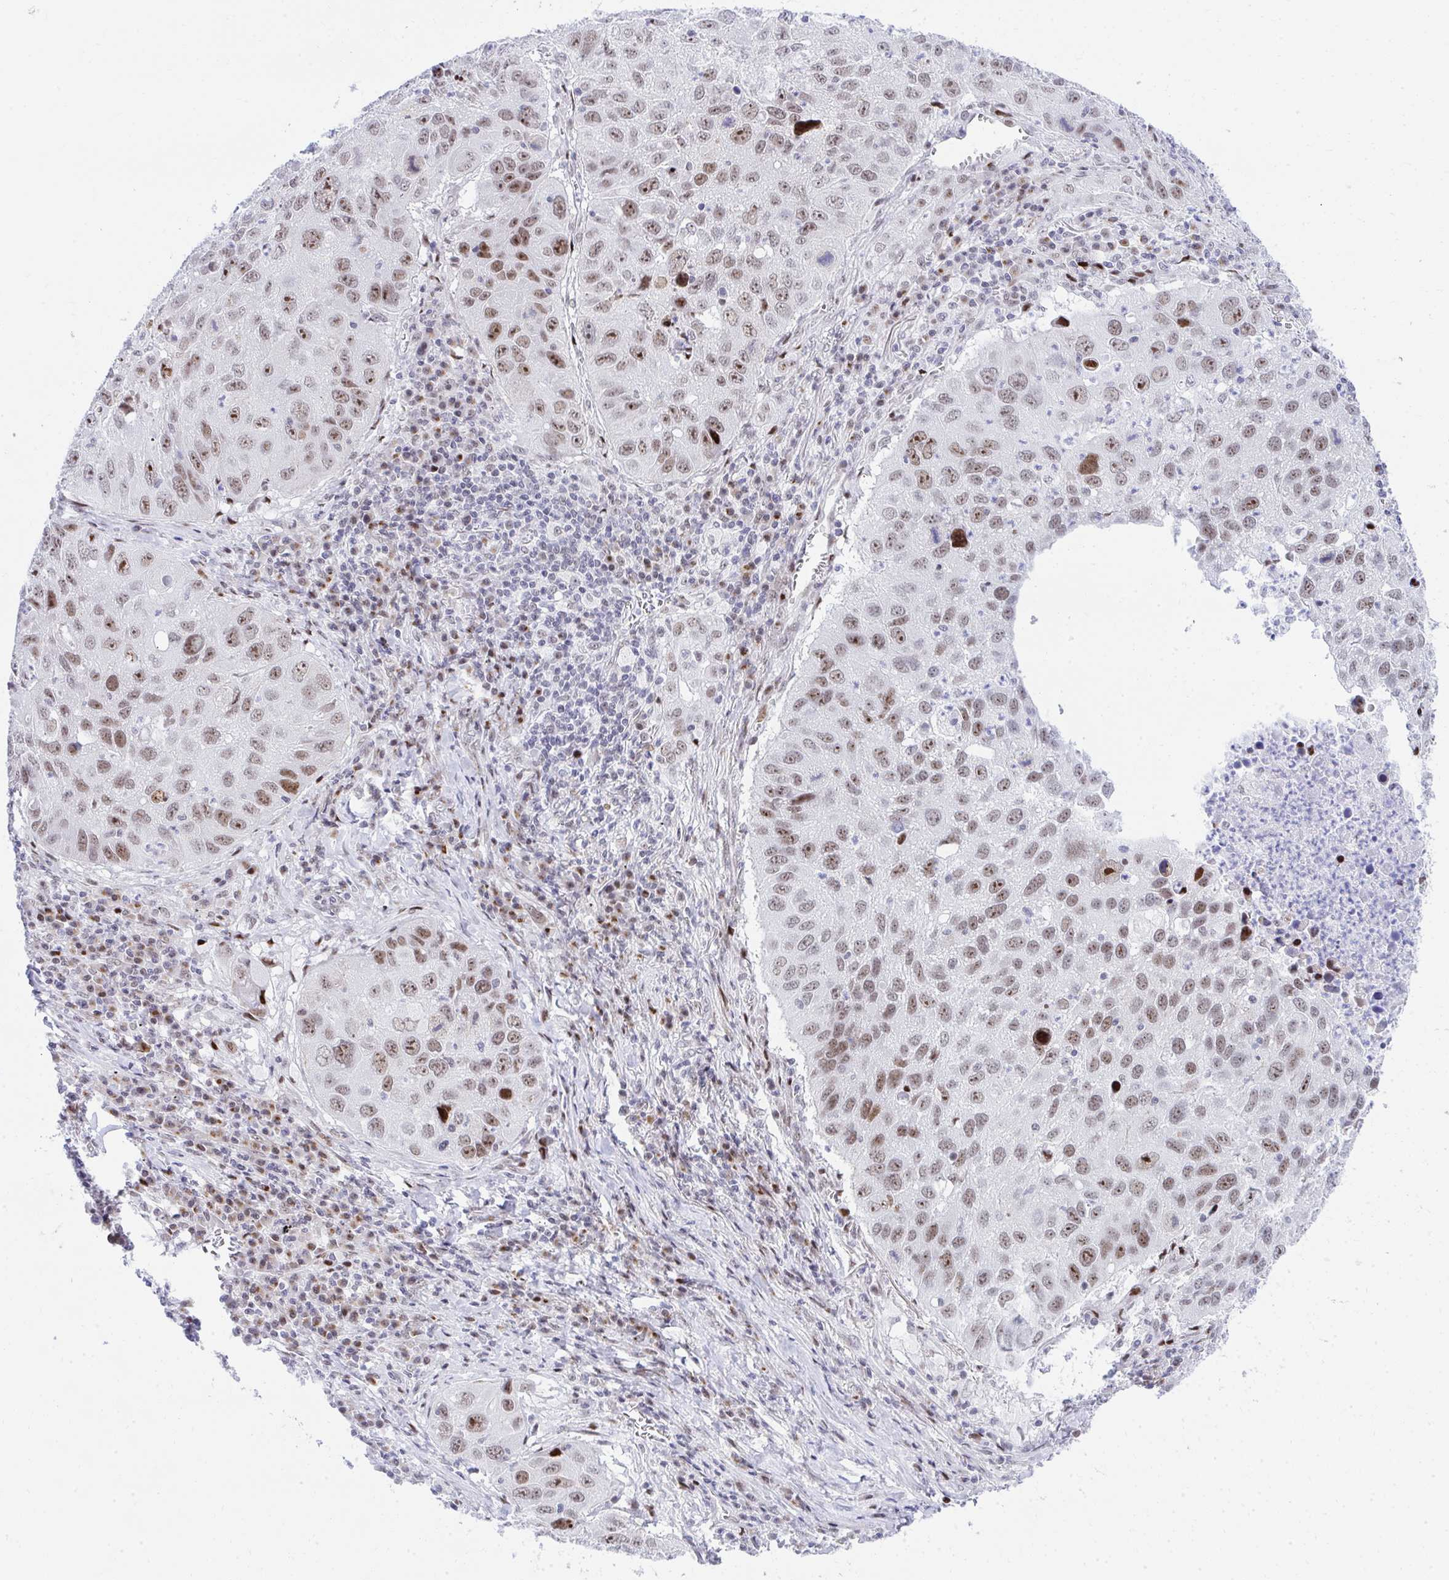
{"staining": {"intensity": "moderate", "quantity": ">75%", "location": "nuclear"}, "tissue": "lung cancer", "cell_type": "Tumor cells", "image_type": "cancer", "snomed": [{"axis": "morphology", "description": "Squamous cell carcinoma, NOS"}, {"axis": "topography", "description": "Lung"}], "caption": "IHC staining of squamous cell carcinoma (lung), which displays medium levels of moderate nuclear expression in approximately >75% of tumor cells indicating moderate nuclear protein expression. The staining was performed using DAB (brown) for protein detection and nuclei were counterstained in hematoxylin (blue).", "gene": "GLDN", "patient": {"sex": "female", "age": 61}}